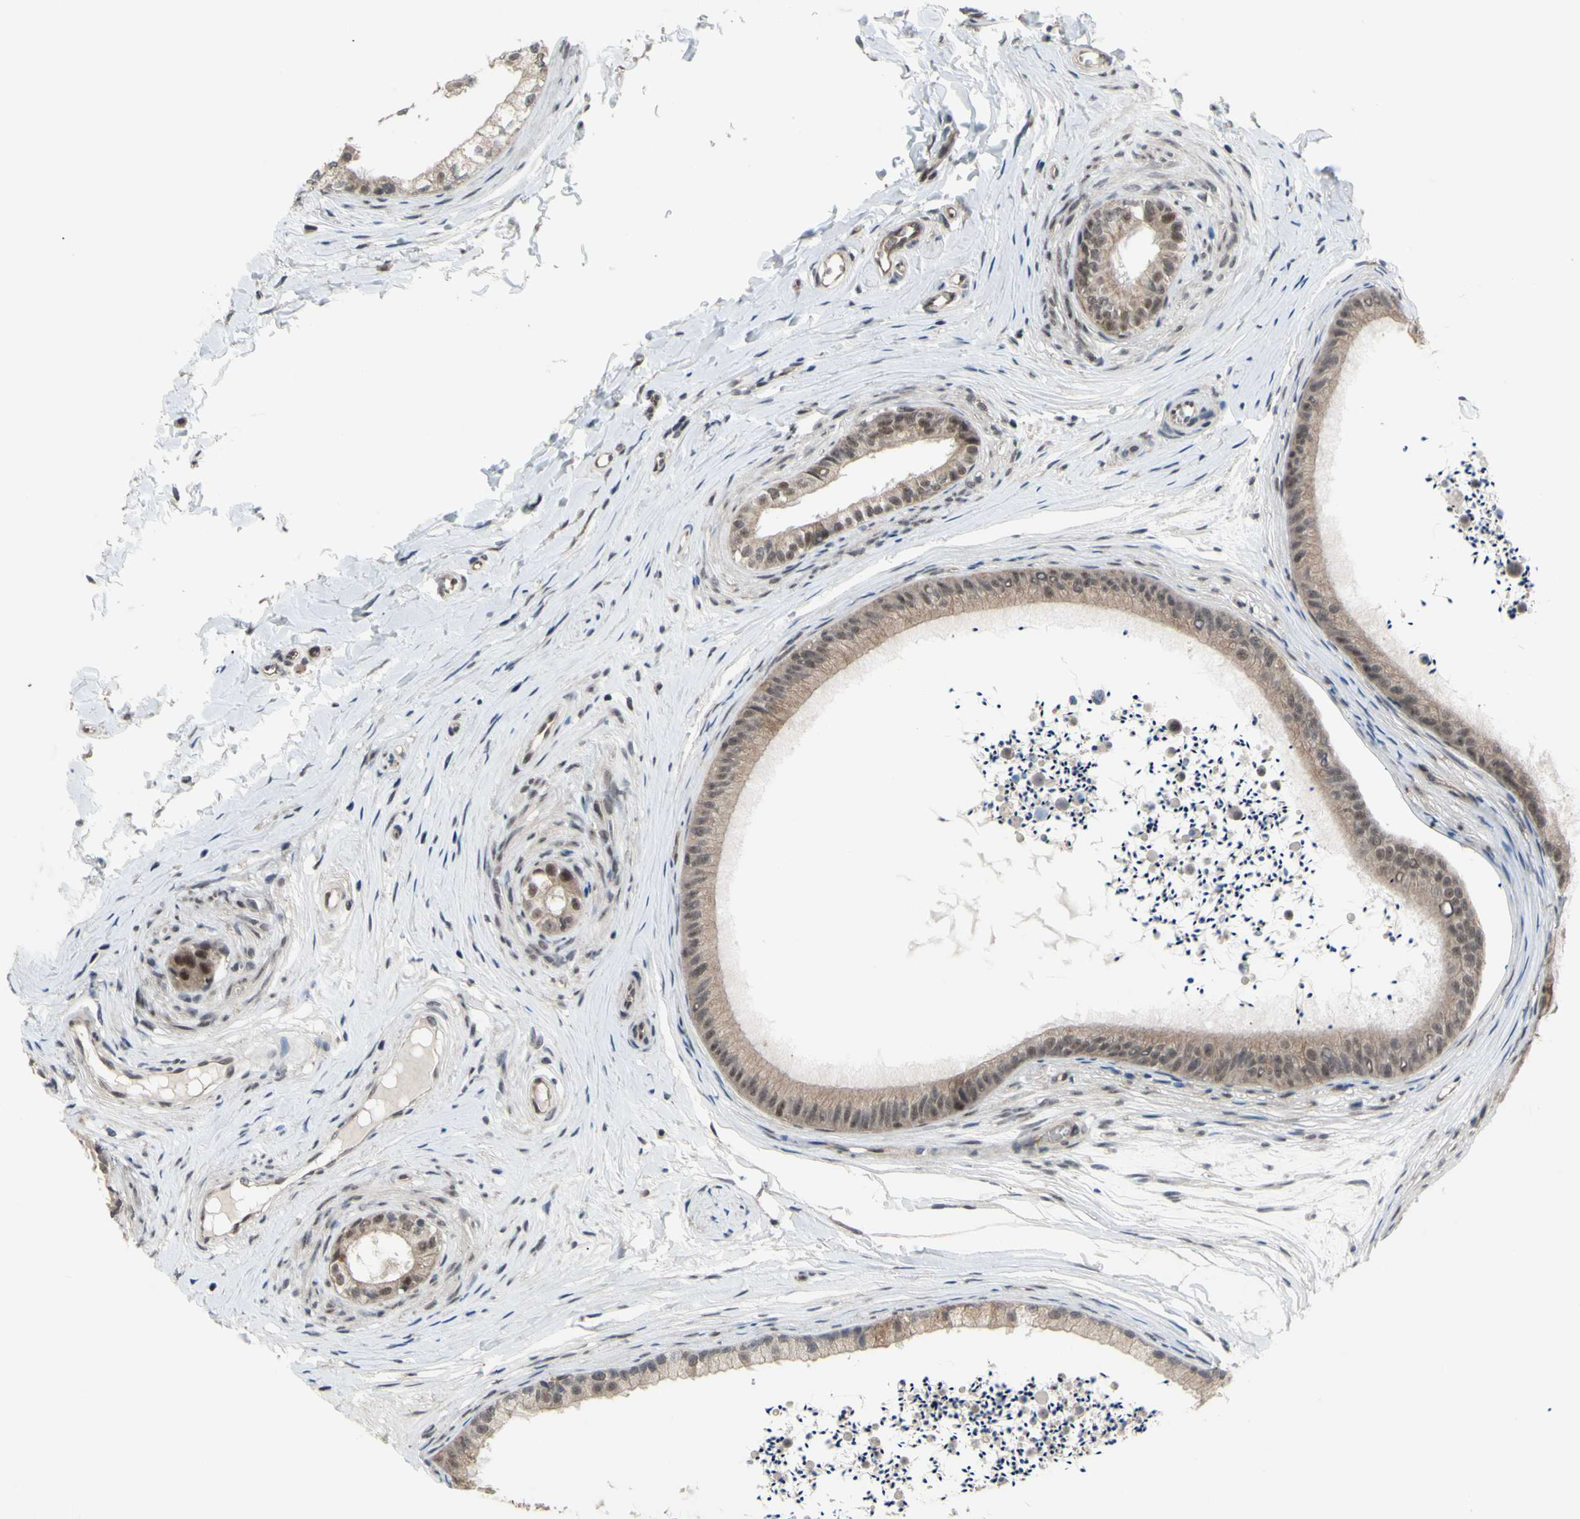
{"staining": {"intensity": "moderate", "quantity": ">75%", "location": "cytoplasmic/membranous"}, "tissue": "epididymis", "cell_type": "Glandular cells", "image_type": "normal", "snomed": [{"axis": "morphology", "description": "Normal tissue, NOS"}, {"axis": "topography", "description": "Epididymis"}], "caption": "DAB (3,3'-diaminobenzidine) immunohistochemical staining of unremarkable human epididymis reveals moderate cytoplasmic/membranous protein positivity in approximately >75% of glandular cells. (DAB IHC with brightfield microscopy, high magnification).", "gene": "TRDMT1", "patient": {"sex": "male", "age": 56}}